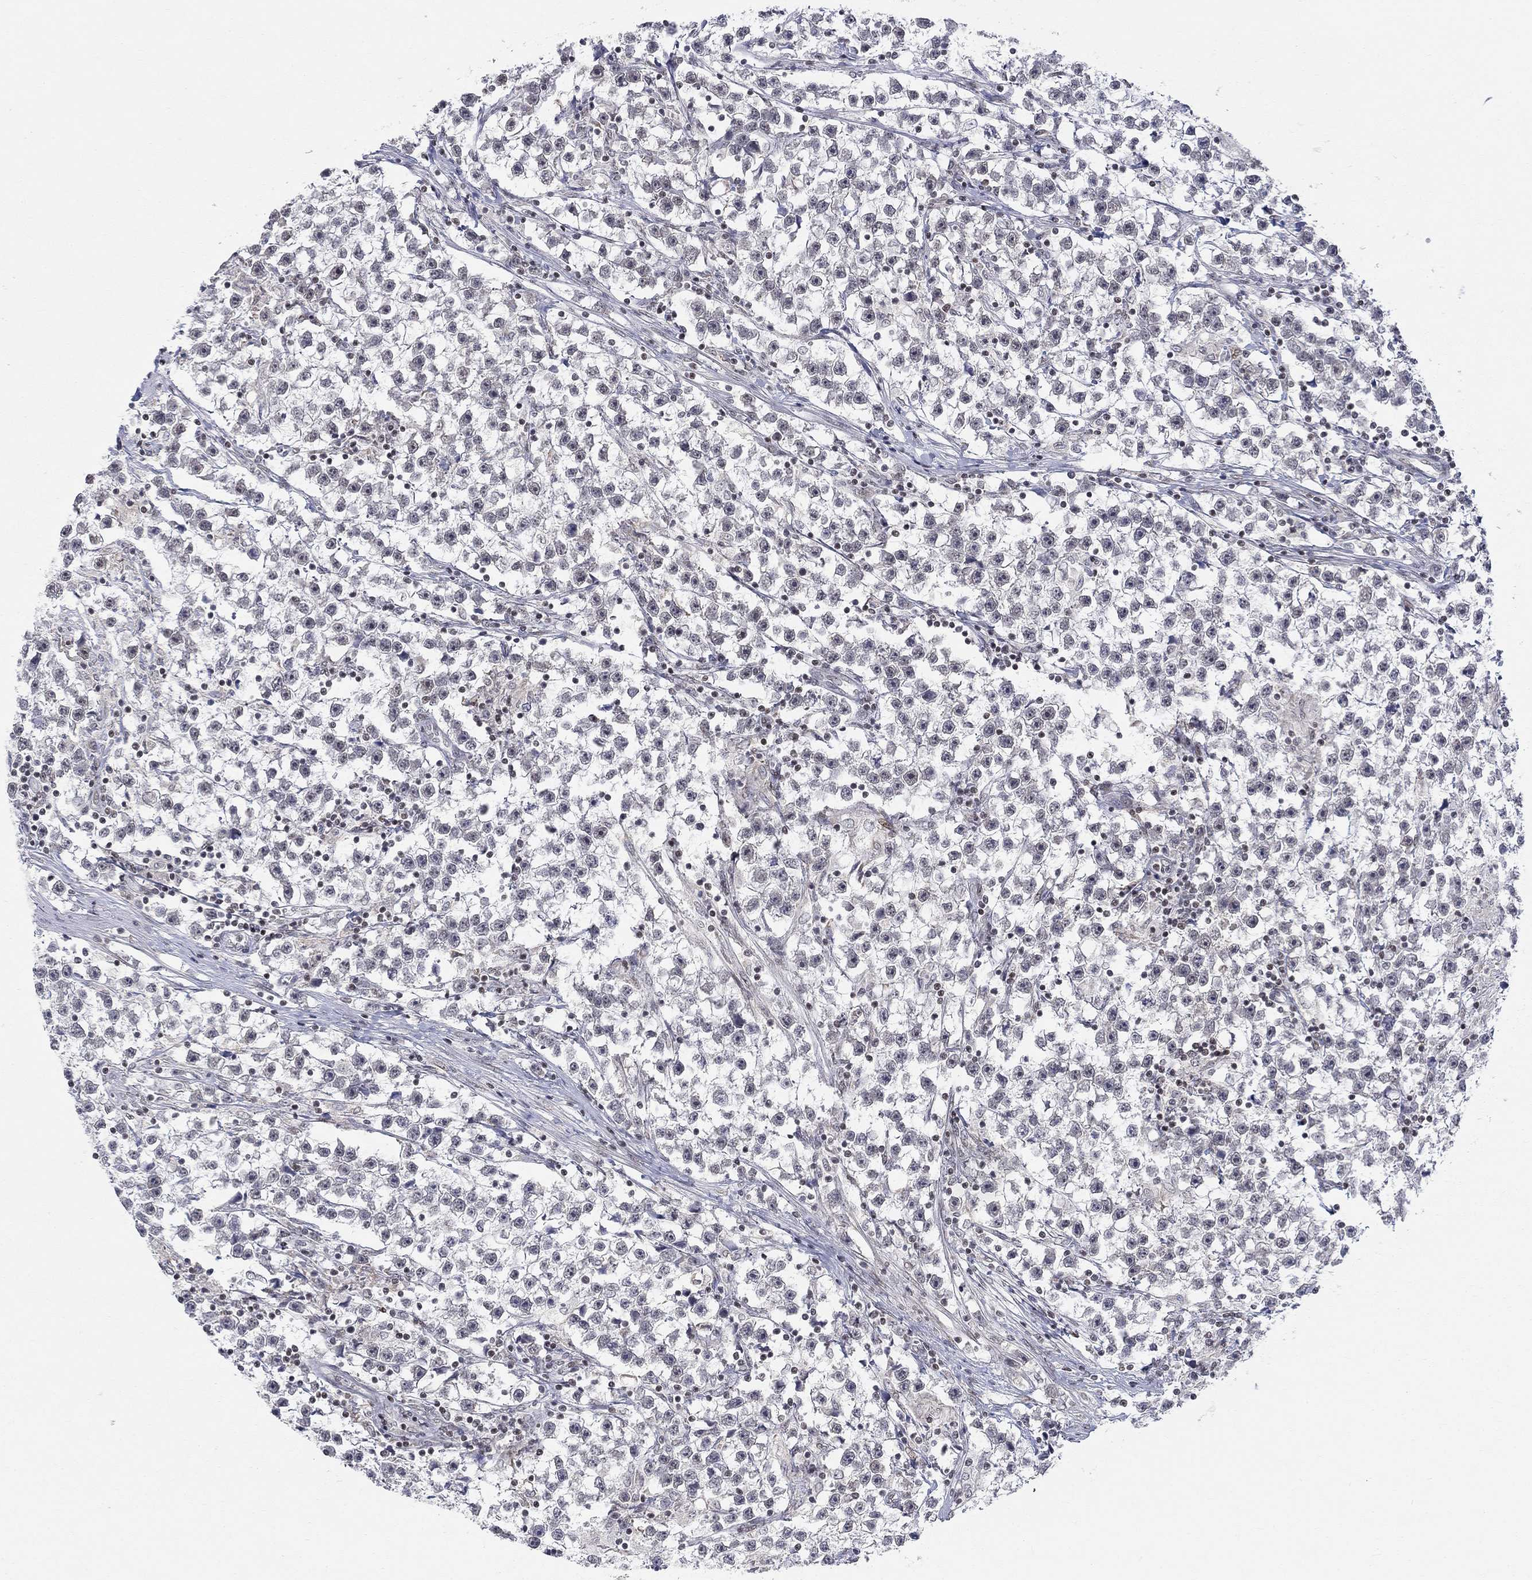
{"staining": {"intensity": "negative", "quantity": "none", "location": "none"}, "tissue": "testis cancer", "cell_type": "Tumor cells", "image_type": "cancer", "snomed": [{"axis": "morphology", "description": "Seminoma, NOS"}, {"axis": "topography", "description": "Testis"}], "caption": "Immunohistochemical staining of seminoma (testis) displays no significant expression in tumor cells. The staining is performed using DAB (3,3'-diaminobenzidine) brown chromogen with nuclei counter-stained in using hematoxylin.", "gene": "KLF12", "patient": {"sex": "male", "age": 59}}